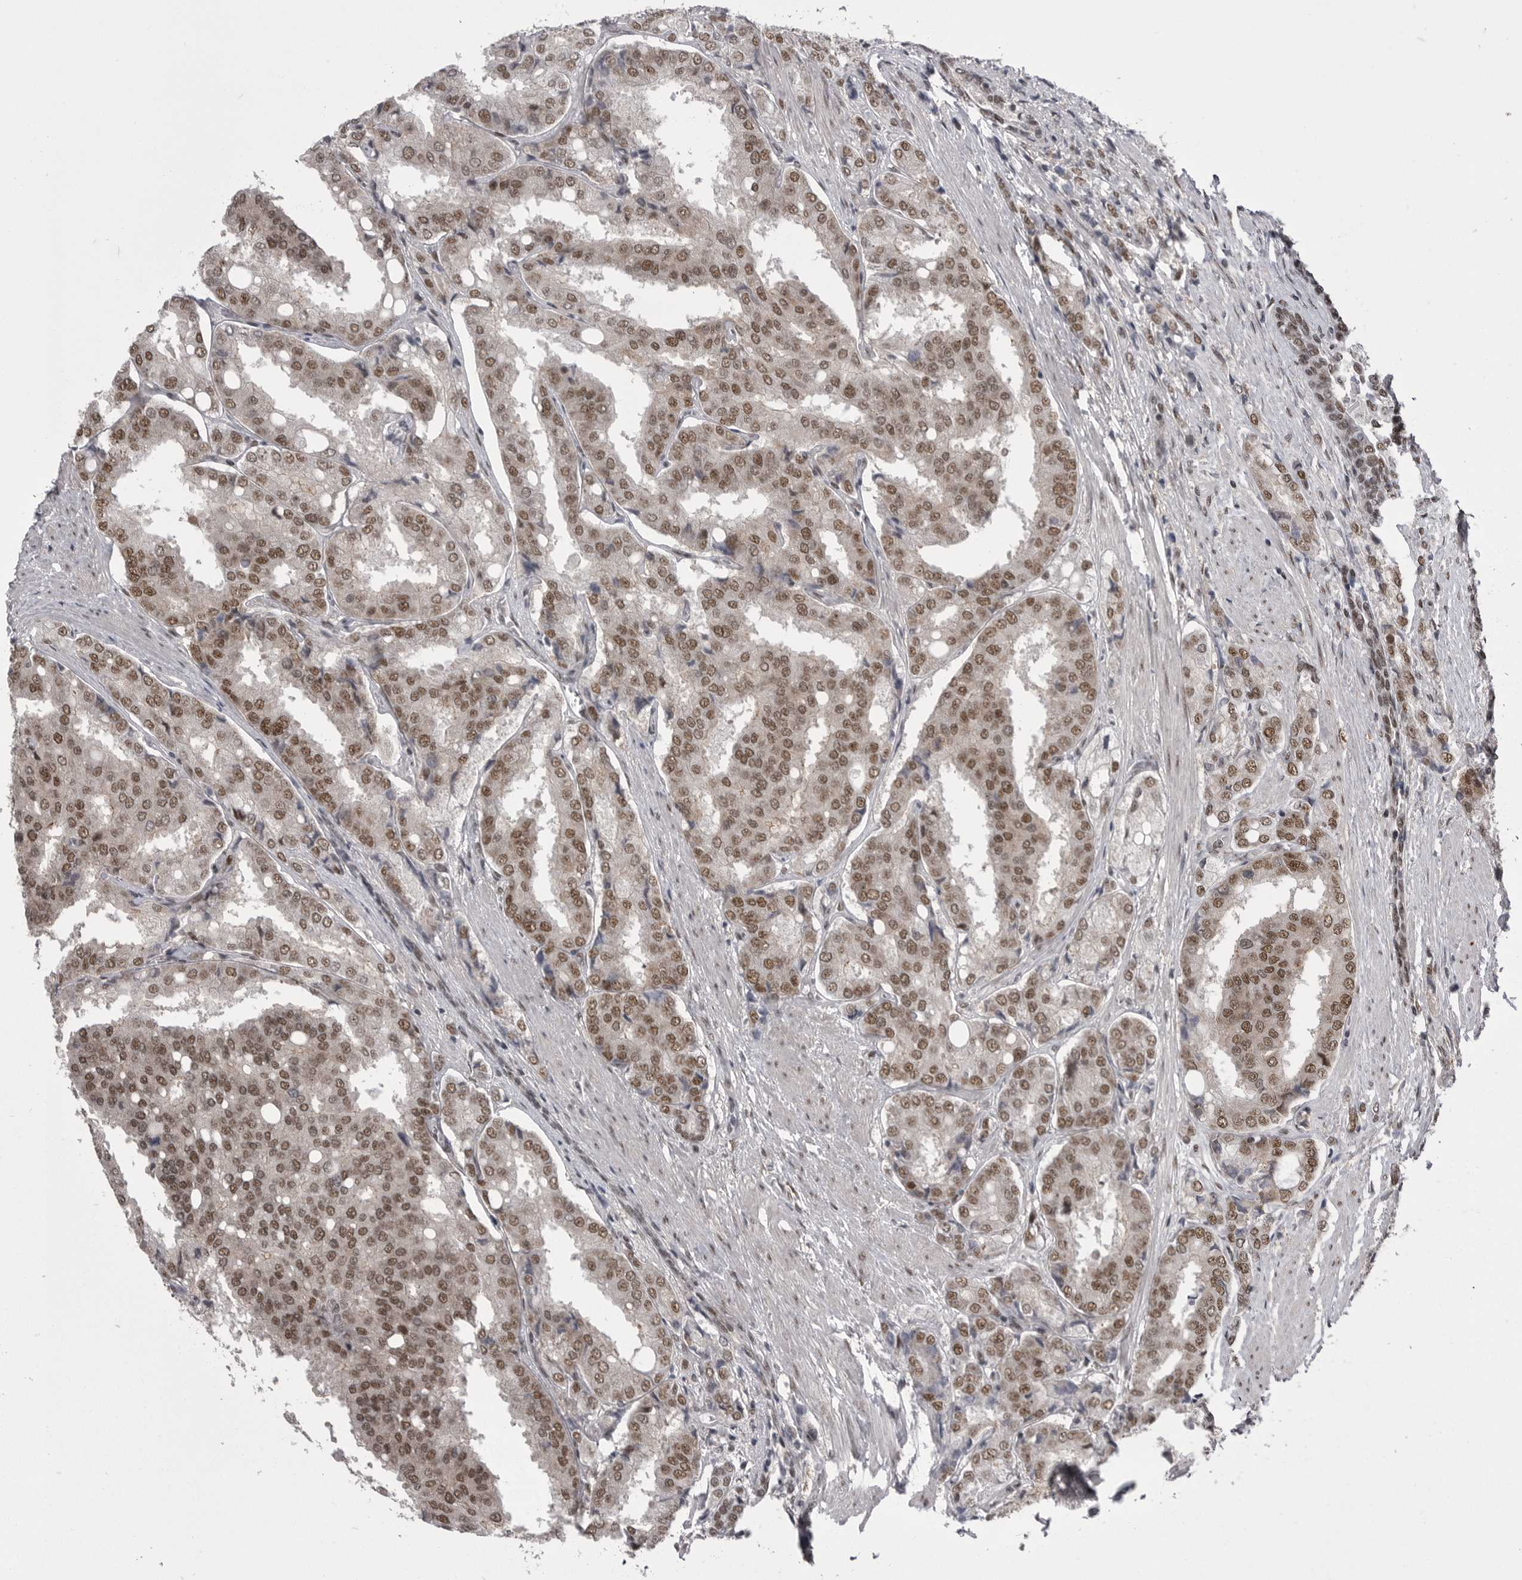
{"staining": {"intensity": "moderate", "quantity": ">75%", "location": "nuclear"}, "tissue": "prostate cancer", "cell_type": "Tumor cells", "image_type": "cancer", "snomed": [{"axis": "morphology", "description": "Adenocarcinoma, High grade"}, {"axis": "topography", "description": "Prostate"}], "caption": "This photomicrograph exhibits immunohistochemistry (IHC) staining of prostate adenocarcinoma (high-grade), with medium moderate nuclear staining in about >75% of tumor cells.", "gene": "MEPCE", "patient": {"sex": "male", "age": 50}}